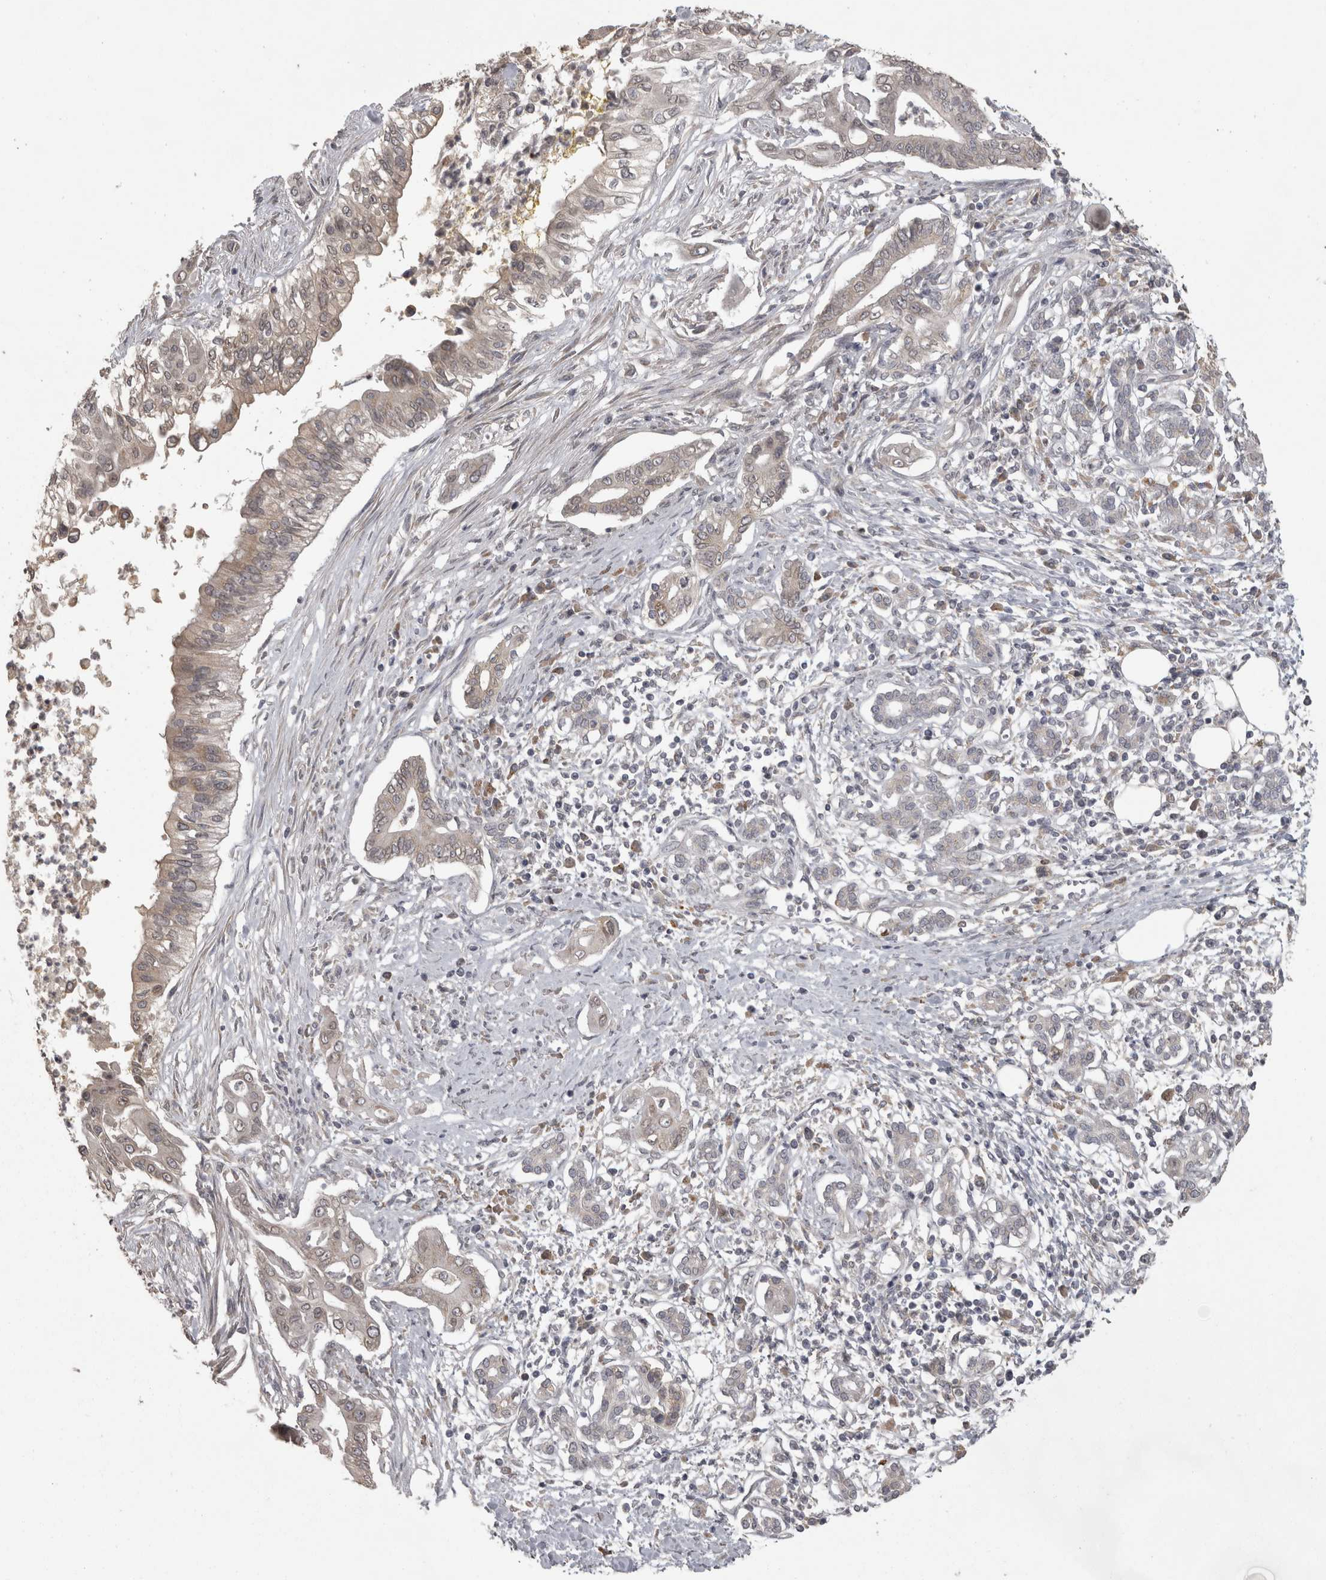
{"staining": {"intensity": "weak", "quantity": "<25%", "location": "cytoplasmic/membranous"}, "tissue": "pancreatic cancer", "cell_type": "Tumor cells", "image_type": "cancer", "snomed": [{"axis": "morphology", "description": "Adenocarcinoma, NOS"}, {"axis": "topography", "description": "Pancreas"}], "caption": "This is a photomicrograph of immunohistochemistry staining of pancreatic cancer, which shows no positivity in tumor cells.", "gene": "RAB29", "patient": {"sex": "male", "age": 58}}